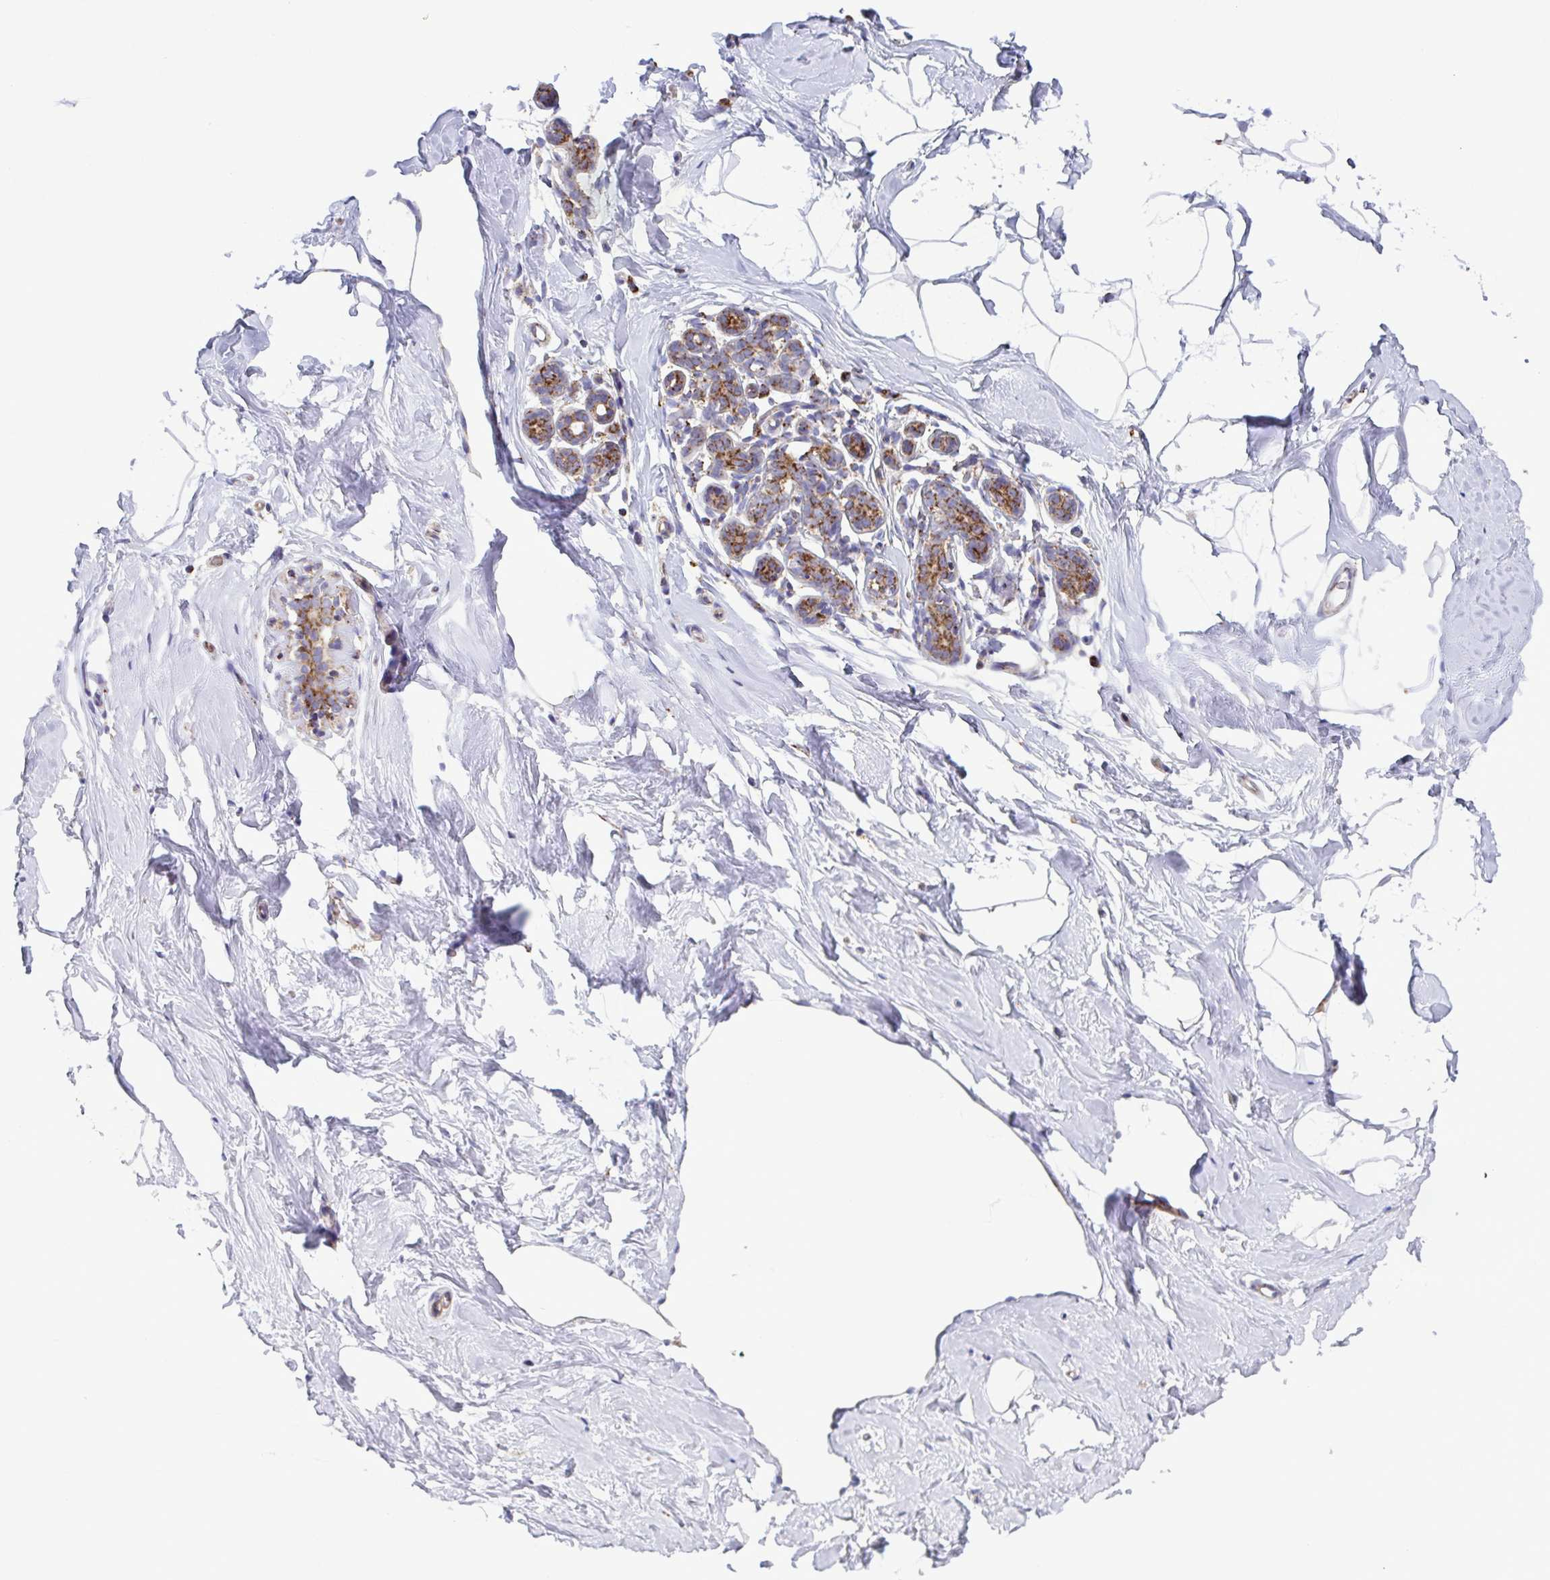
{"staining": {"intensity": "negative", "quantity": "none", "location": "none"}, "tissue": "breast", "cell_type": "Adipocytes", "image_type": "normal", "snomed": [{"axis": "morphology", "description": "Normal tissue, NOS"}, {"axis": "topography", "description": "Breast"}], "caption": "Human breast stained for a protein using immunohistochemistry reveals no staining in adipocytes.", "gene": "CSDE1", "patient": {"sex": "female", "age": 32}}